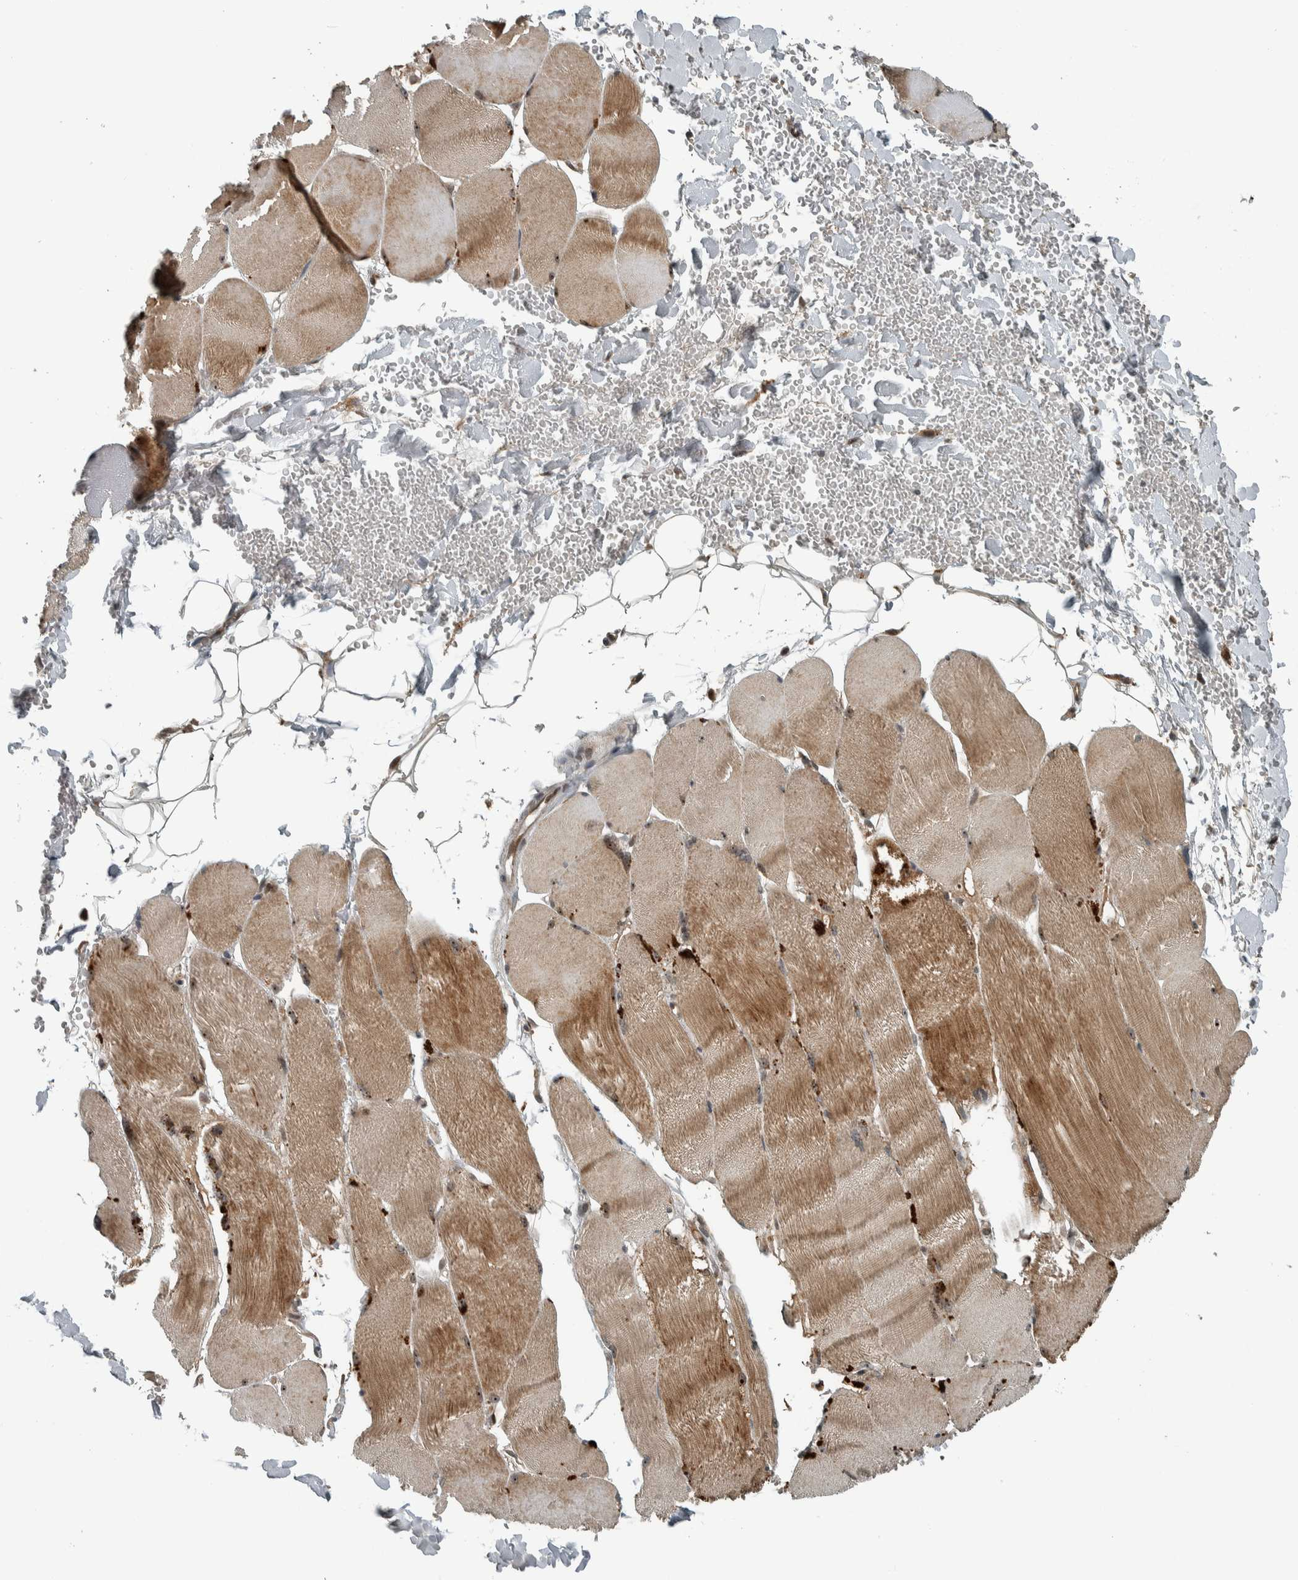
{"staining": {"intensity": "moderate", "quantity": ">75%", "location": "cytoplasmic/membranous"}, "tissue": "skeletal muscle", "cell_type": "Myocytes", "image_type": "normal", "snomed": [{"axis": "morphology", "description": "Normal tissue, NOS"}, {"axis": "topography", "description": "Skin"}, {"axis": "topography", "description": "Skeletal muscle"}], "caption": "Immunohistochemistry (IHC) (DAB (3,3'-diaminobenzidine)) staining of benign skeletal muscle demonstrates moderate cytoplasmic/membranous protein expression in about >75% of myocytes. (brown staining indicates protein expression, while blue staining denotes nuclei).", "gene": "XPO5", "patient": {"sex": "male", "age": 83}}